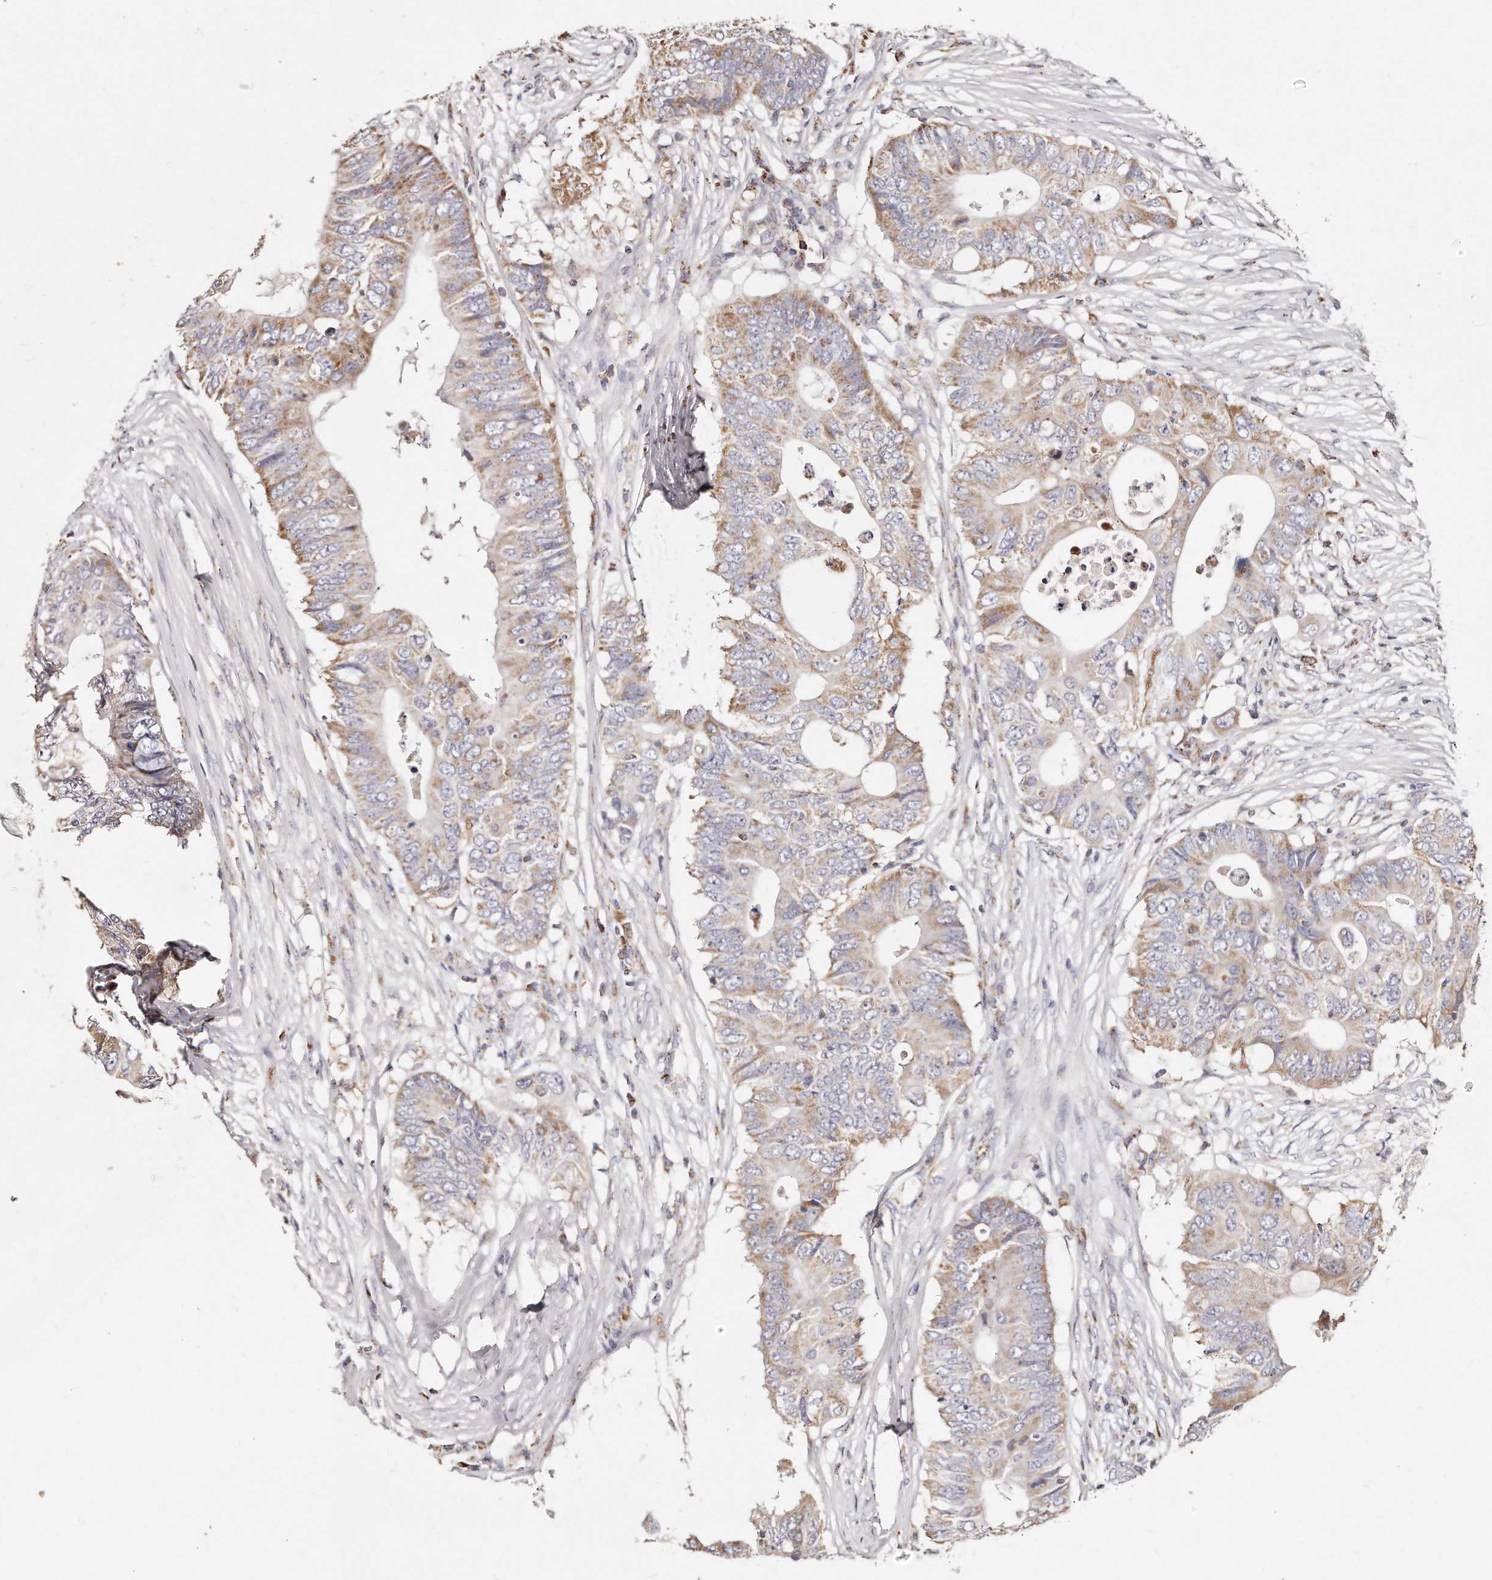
{"staining": {"intensity": "moderate", "quantity": "25%-75%", "location": "cytoplasmic/membranous"}, "tissue": "colorectal cancer", "cell_type": "Tumor cells", "image_type": "cancer", "snomed": [{"axis": "morphology", "description": "Adenocarcinoma, NOS"}, {"axis": "topography", "description": "Colon"}], "caption": "Adenocarcinoma (colorectal) stained with a brown dye exhibits moderate cytoplasmic/membranous positive positivity in approximately 25%-75% of tumor cells.", "gene": "RTKN", "patient": {"sex": "male", "age": 71}}